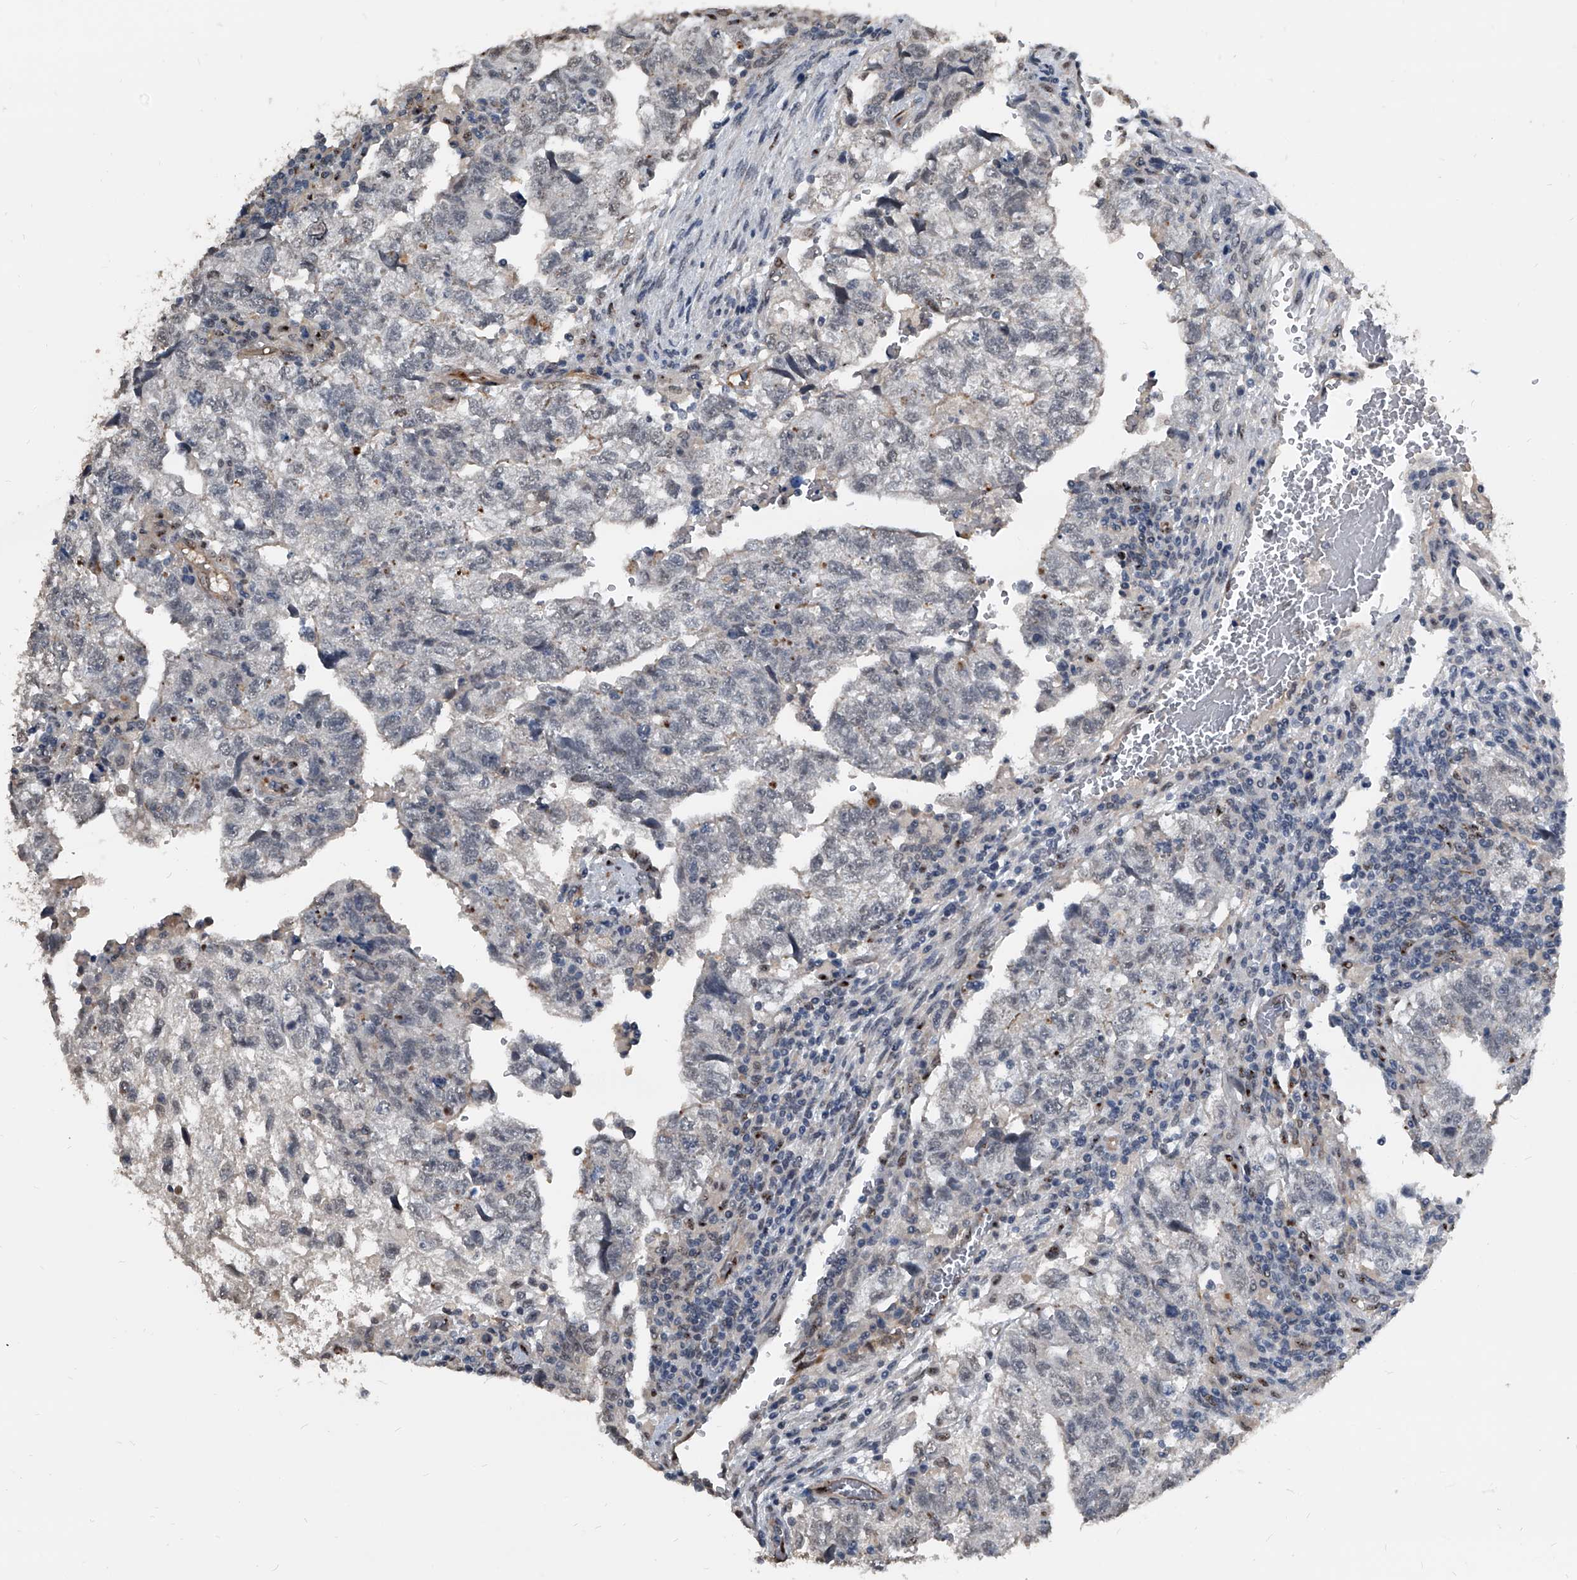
{"staining": {"intensity": "negative", "quantity": "none", "location": "none"}, "tissue": "testis cancer", "cell_type": "Tumor cells", "image_type": "cancer", "snomed": [{"axis": "morphology", "description": "Carcinoma, Embryonal, NOS"}, {"axis": "topography", "description": "Testis"}], "caption": "Tumor cells are negative for protein expression in human embryonal carcinoma (testis).", "gene": "MEN1", "patient": {"sex": "male", "age": 36}}